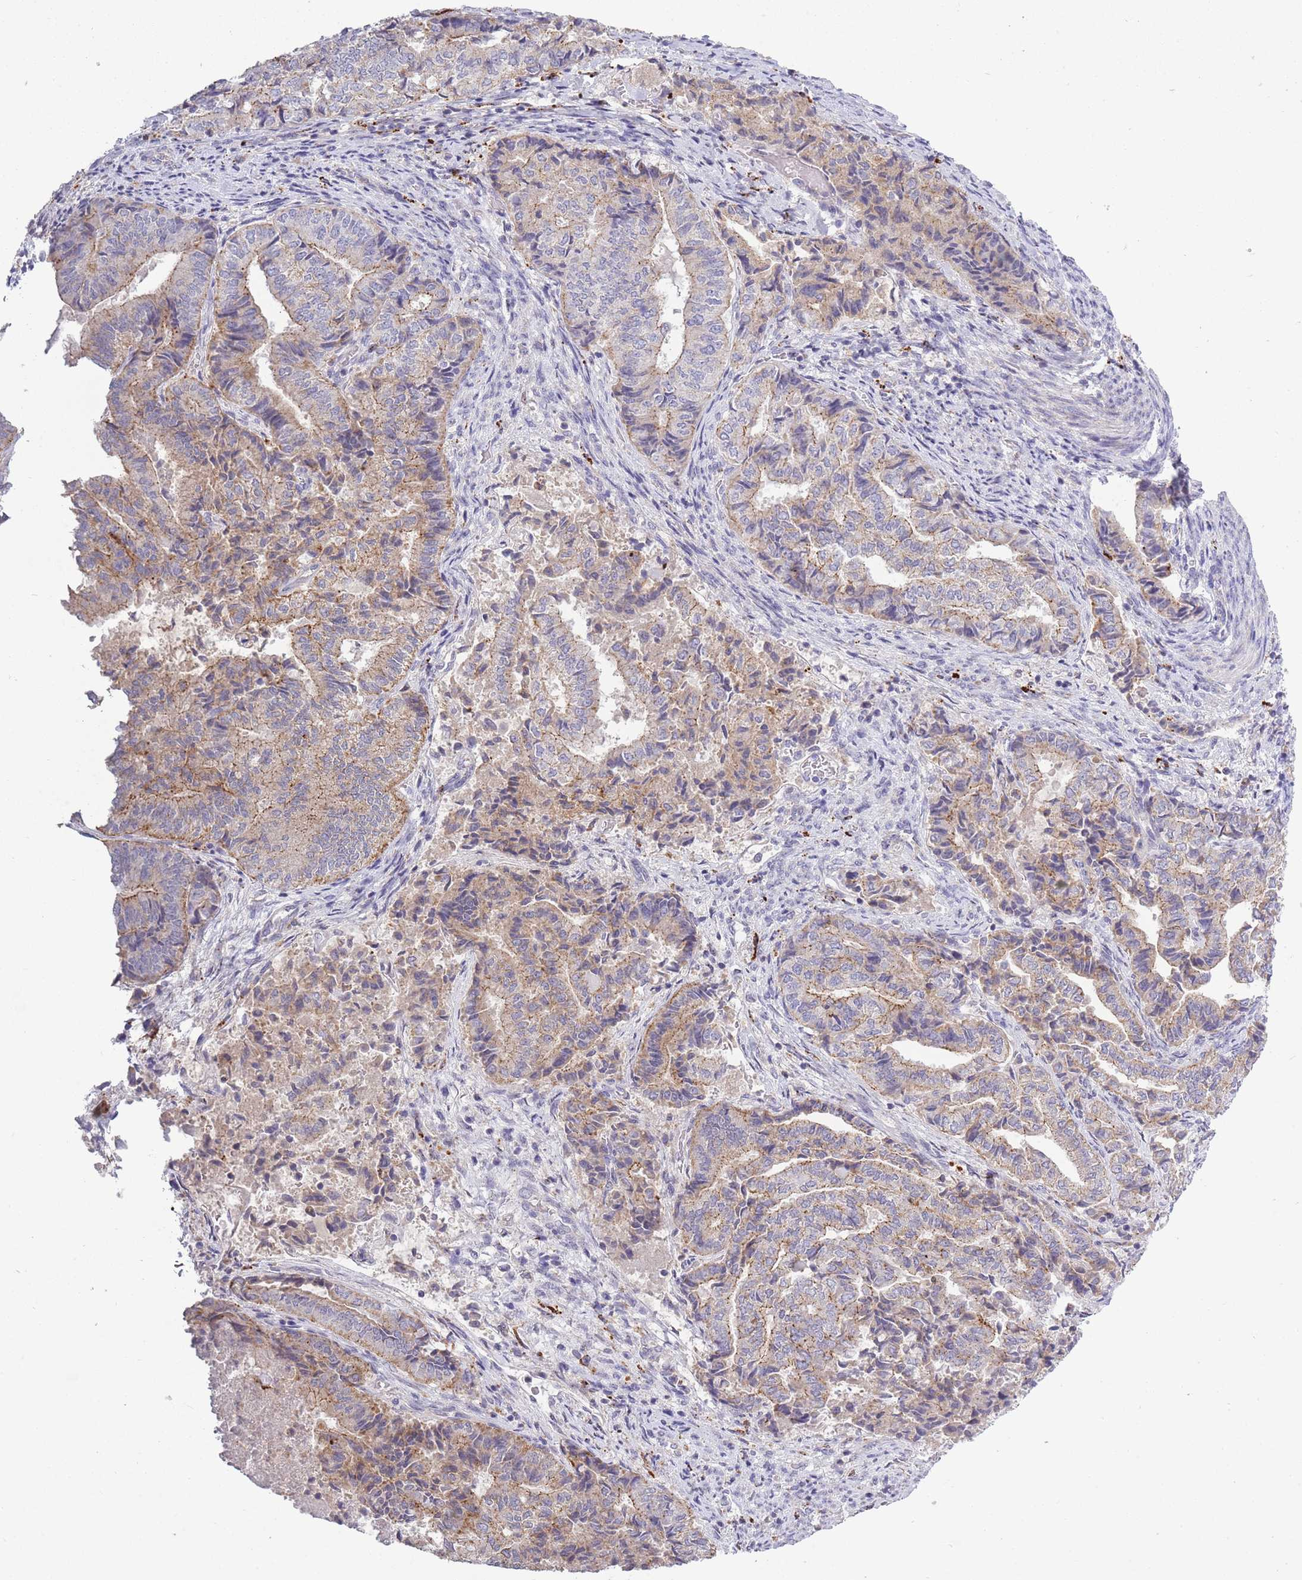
{"staining": {"intensity": "weak", "quantity": "25%-75%", "location": "cytoplasmic/membranous"}, "tissue": "endometrial cancer", "cell_type": "Tumor cells", "image_type": "cancer", "snomed": [{"axis": "morphology", "description": "Adenocarcinoma, NOS"}, {"axis": "topography", "description": "Endometrium"}], "caption": "Protein staining of endometrial adenocarcinoma tissue demonstrates weak cytoplasmic/membranous expression in about 25%-75% of tumor cells.", "gene": "TRIM61", "patient": {"sex": "female", "age": 80}}